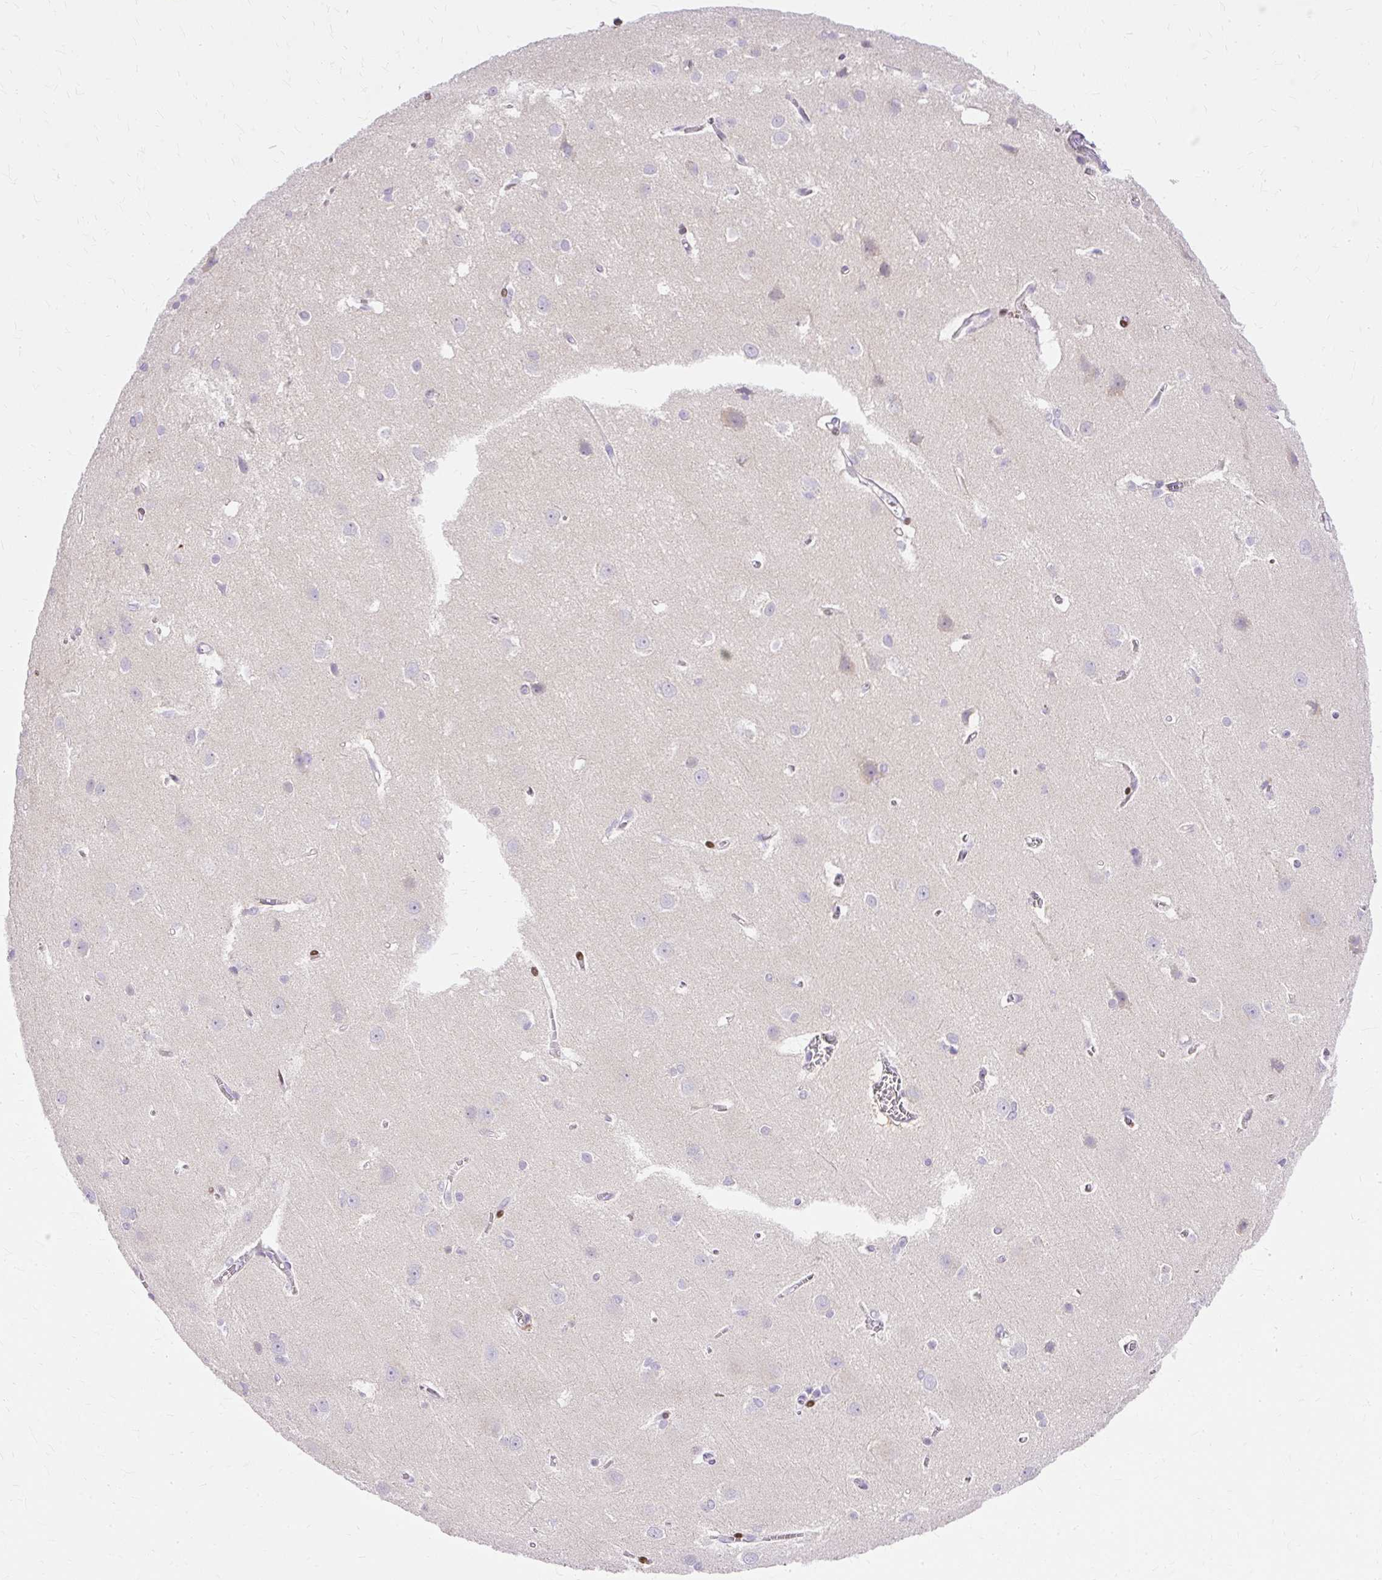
{"staining": {"intensity": "negative", "quantity": "none", "location": "none"}, "tissue": "cerebral cortex", "cell_type": "Endothelial cells", "image_type": "normal", "snomed": [{"axis": "morphology", "description": "Normal tissue, NOS"}, {"axis": "topography", "description": "Cerebral cortex"}], "caption": "Cerebral cortex was stained to show a protein in brown. There is no significant expression in endothelial cells. (Brightfield microscopy of DAB IHC at high magnification).", "gene": "TMEM177", "patient": {"sex": "male", "age": 37}}